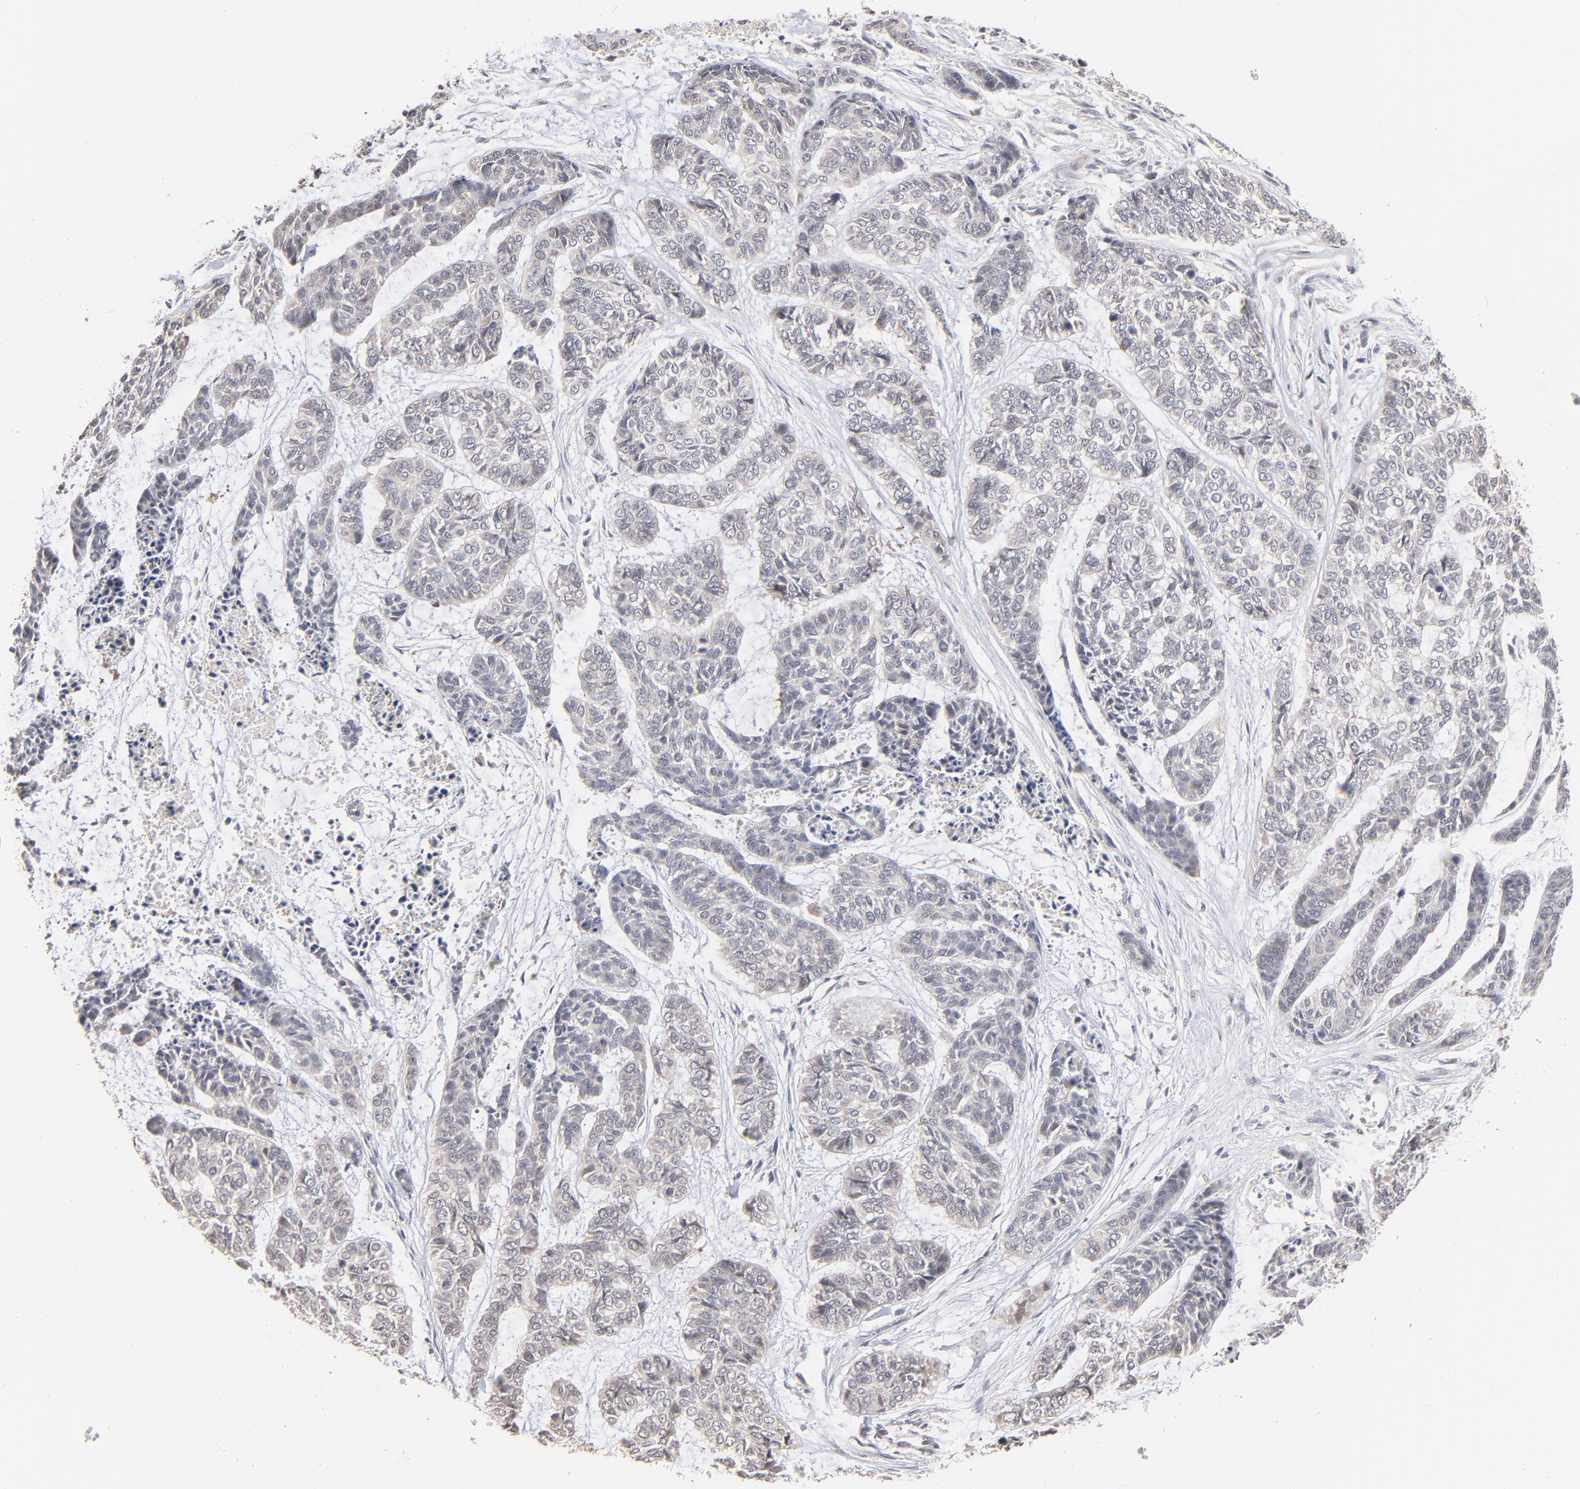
{"staining": {"intensity": "negative", "quantity": "none", "location": "none"}, "tissue": "skin cancer", "cell_type": "Tumor cells", "image_type": "cancer", "snomed": [{"axis": "morphology", "description": "Basal cell carcinoma"}, {"axis": "topography", "description": "Skin"}], "caption": "Immunohistochemical staining of basal cell carcinoma (skin) reveals no significant staining in tumor cells.", "gene": "MSL2", "patient": {"sex": "female", "age": 64}}